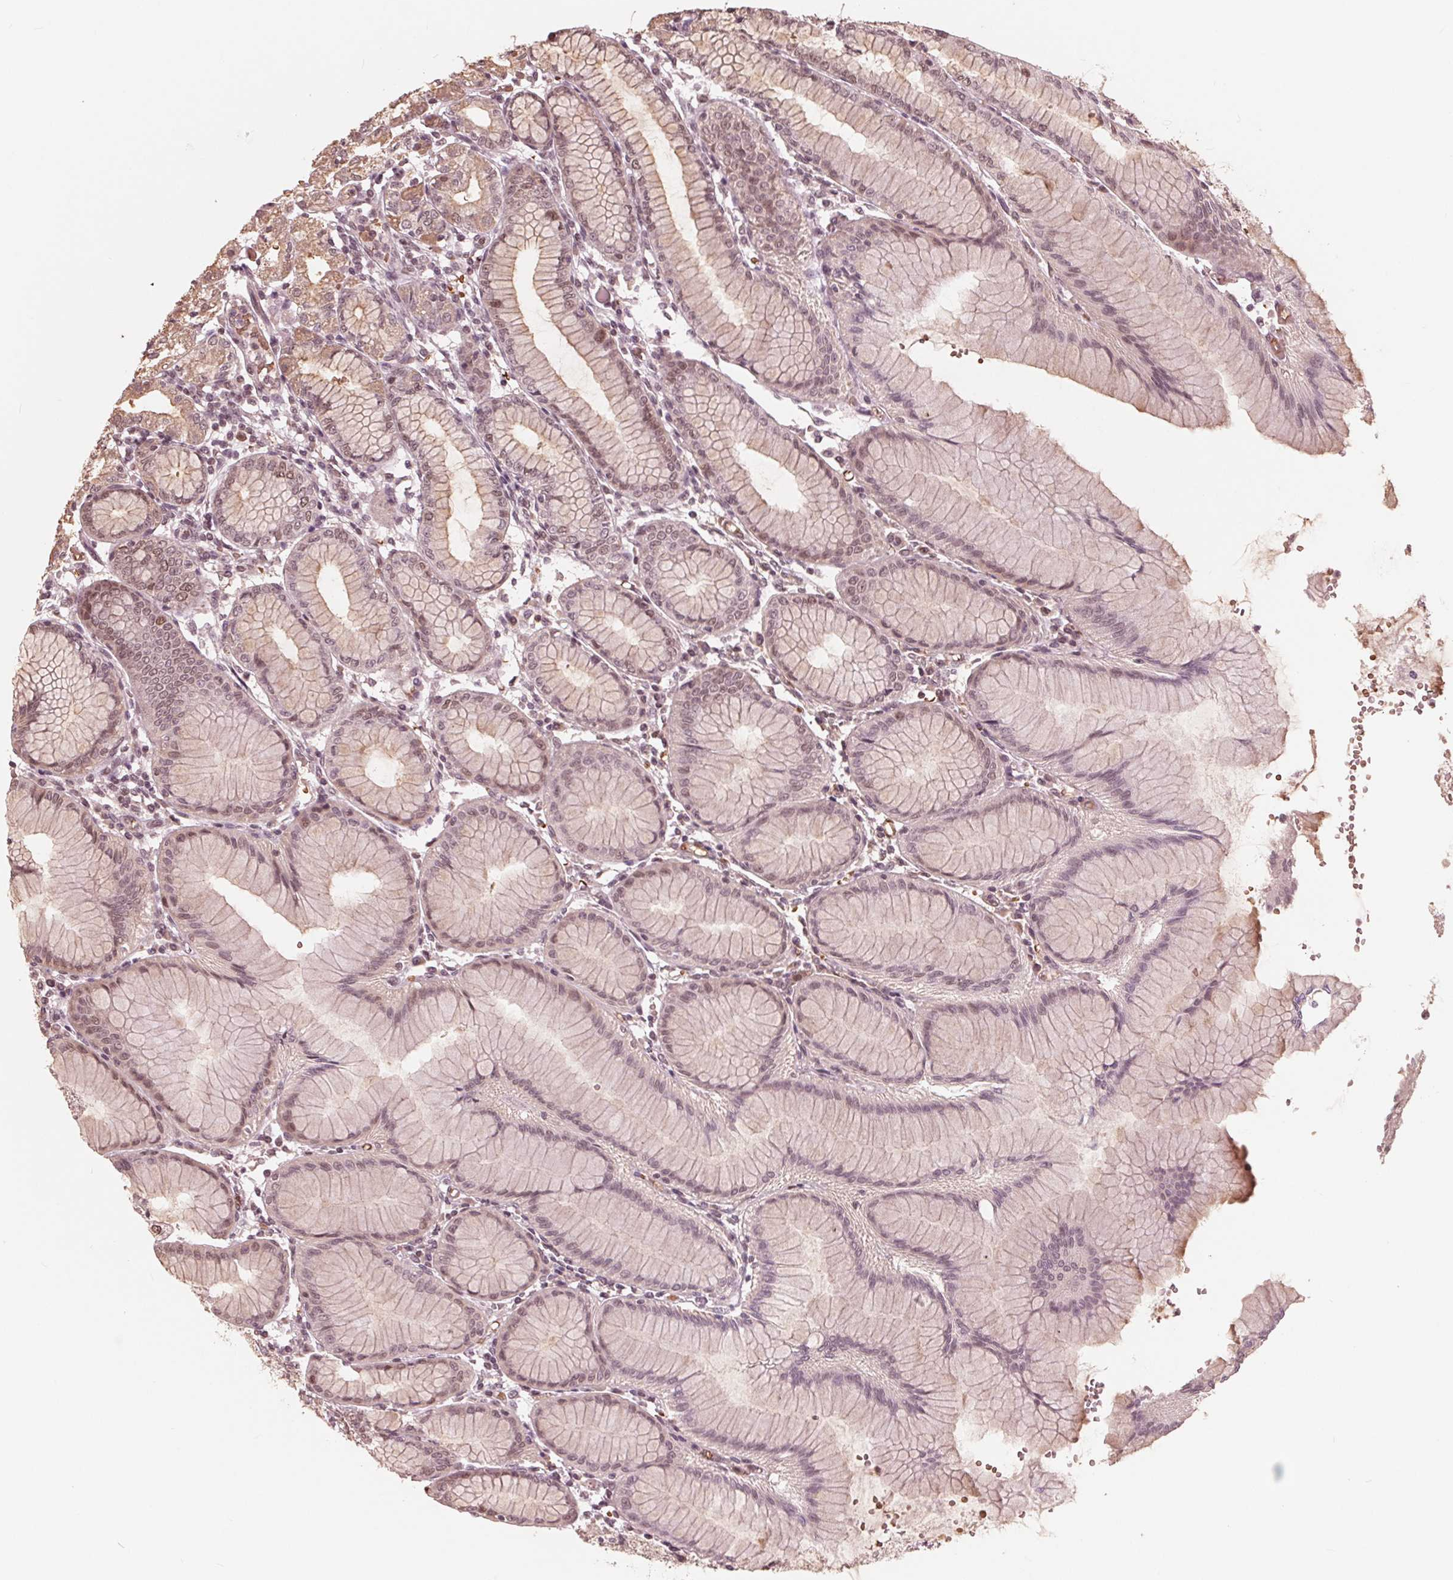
{"staining": {"intensity": "weak", "quantity": "25%-75%", "location": "cytoplasmic/membranous,nuclear"}, "tissue": "stomach", "cell_type": "Glandular cells", "image_type": "normal", "snomed": [{"axis": "morphology", "description": "Normal tissue, NOS"}, {"axis": "topography", "description": "Skeletal muscle"}, {"axis": "topography", "description": "Stomach"}], "caption": "Stomach stained with DAB IHC demonstrates low levels of weak cytoplasmic/membranous,nuclear expression in approximately 25%-75% of glandular cells. Ihc stains the protein in brown and the nuclei are stained blue.", "gene": "HIRIP3", "patient": {"sex": "female", "age": 57}}